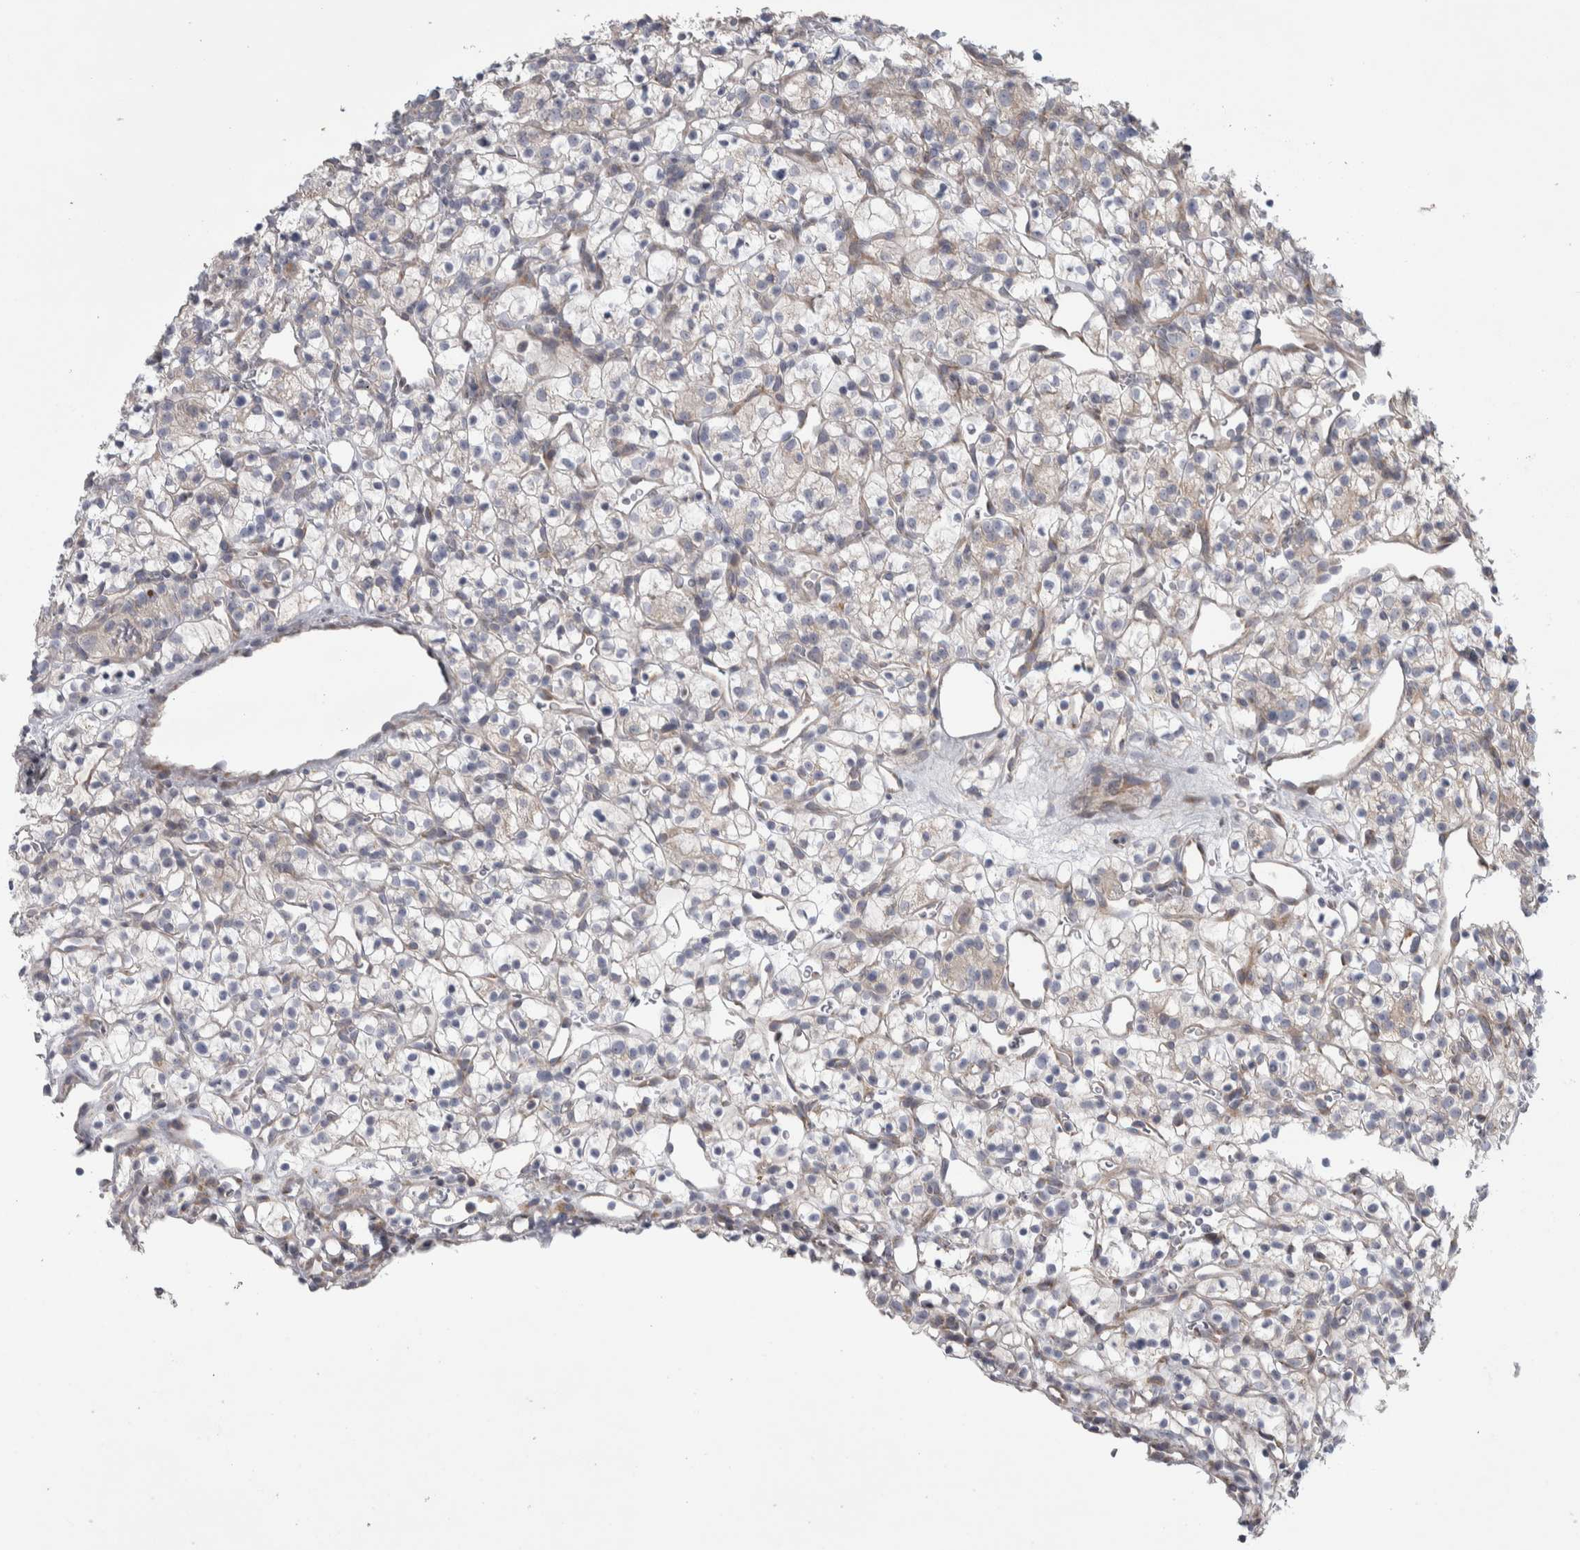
{"staining": {"intensity": "weak", "quantity": "<25%", "location": "cytoplasmic/membranous"}, "tissue": "renal cancer", "cell_type": "Tumor cells", "image_type": "cancer", "snomed": [{"axis": "morphology", "description": "Adenocarcinoma, NOS"}, {"axis": "topography", "description": "Kidney"}], "caption": "An image of human renal adenocarcinoma is negative for staining in tumor cells. (DAB immunohistochemistry (IHC) with hematoxylin counter stain).", "gene": "SCO1", "patient": {"sex": "female", "age": 57}}